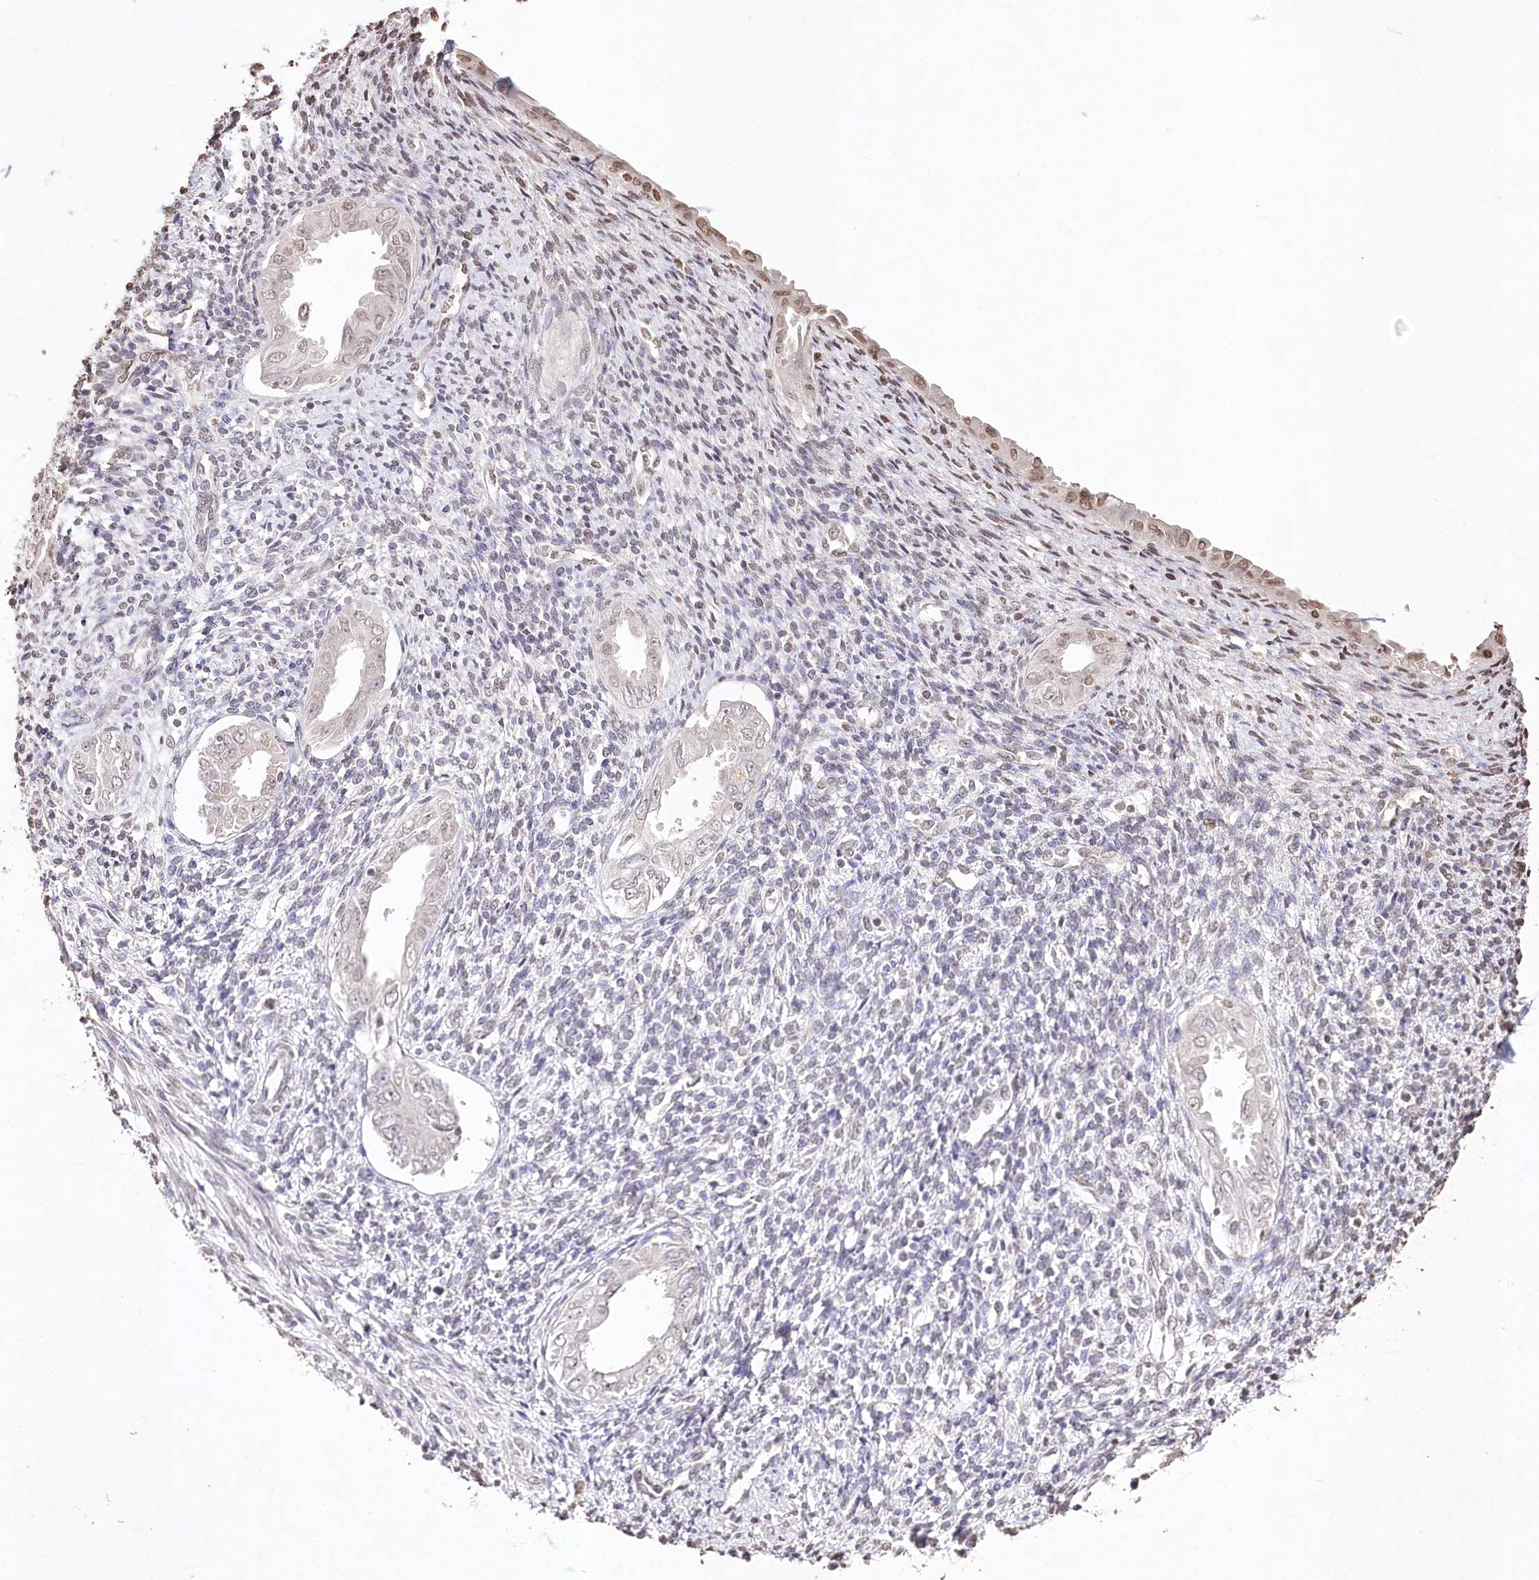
{"staining": {"intensity": "negative", "quantity": "none", "location": "none"}, "tissue": "endometrium", "cell_type": "Cells in endometrial stroma", "image_type": "normal", "snomed": [{"axis": "morphology", "description": "Normal tissue, NOS"}, {"axis": "topography", "description": "Endometrium"}], "caption": "A micrograph of endometrium stained for a protein exhibits no brown staining in cells in endometrial stroma. The staining is performed using DAB brown chromogen with nuclei counter-stained in using hematoxylin.", "gene": "DMXL1", "patient": {"sex": "female", "age": 66}}